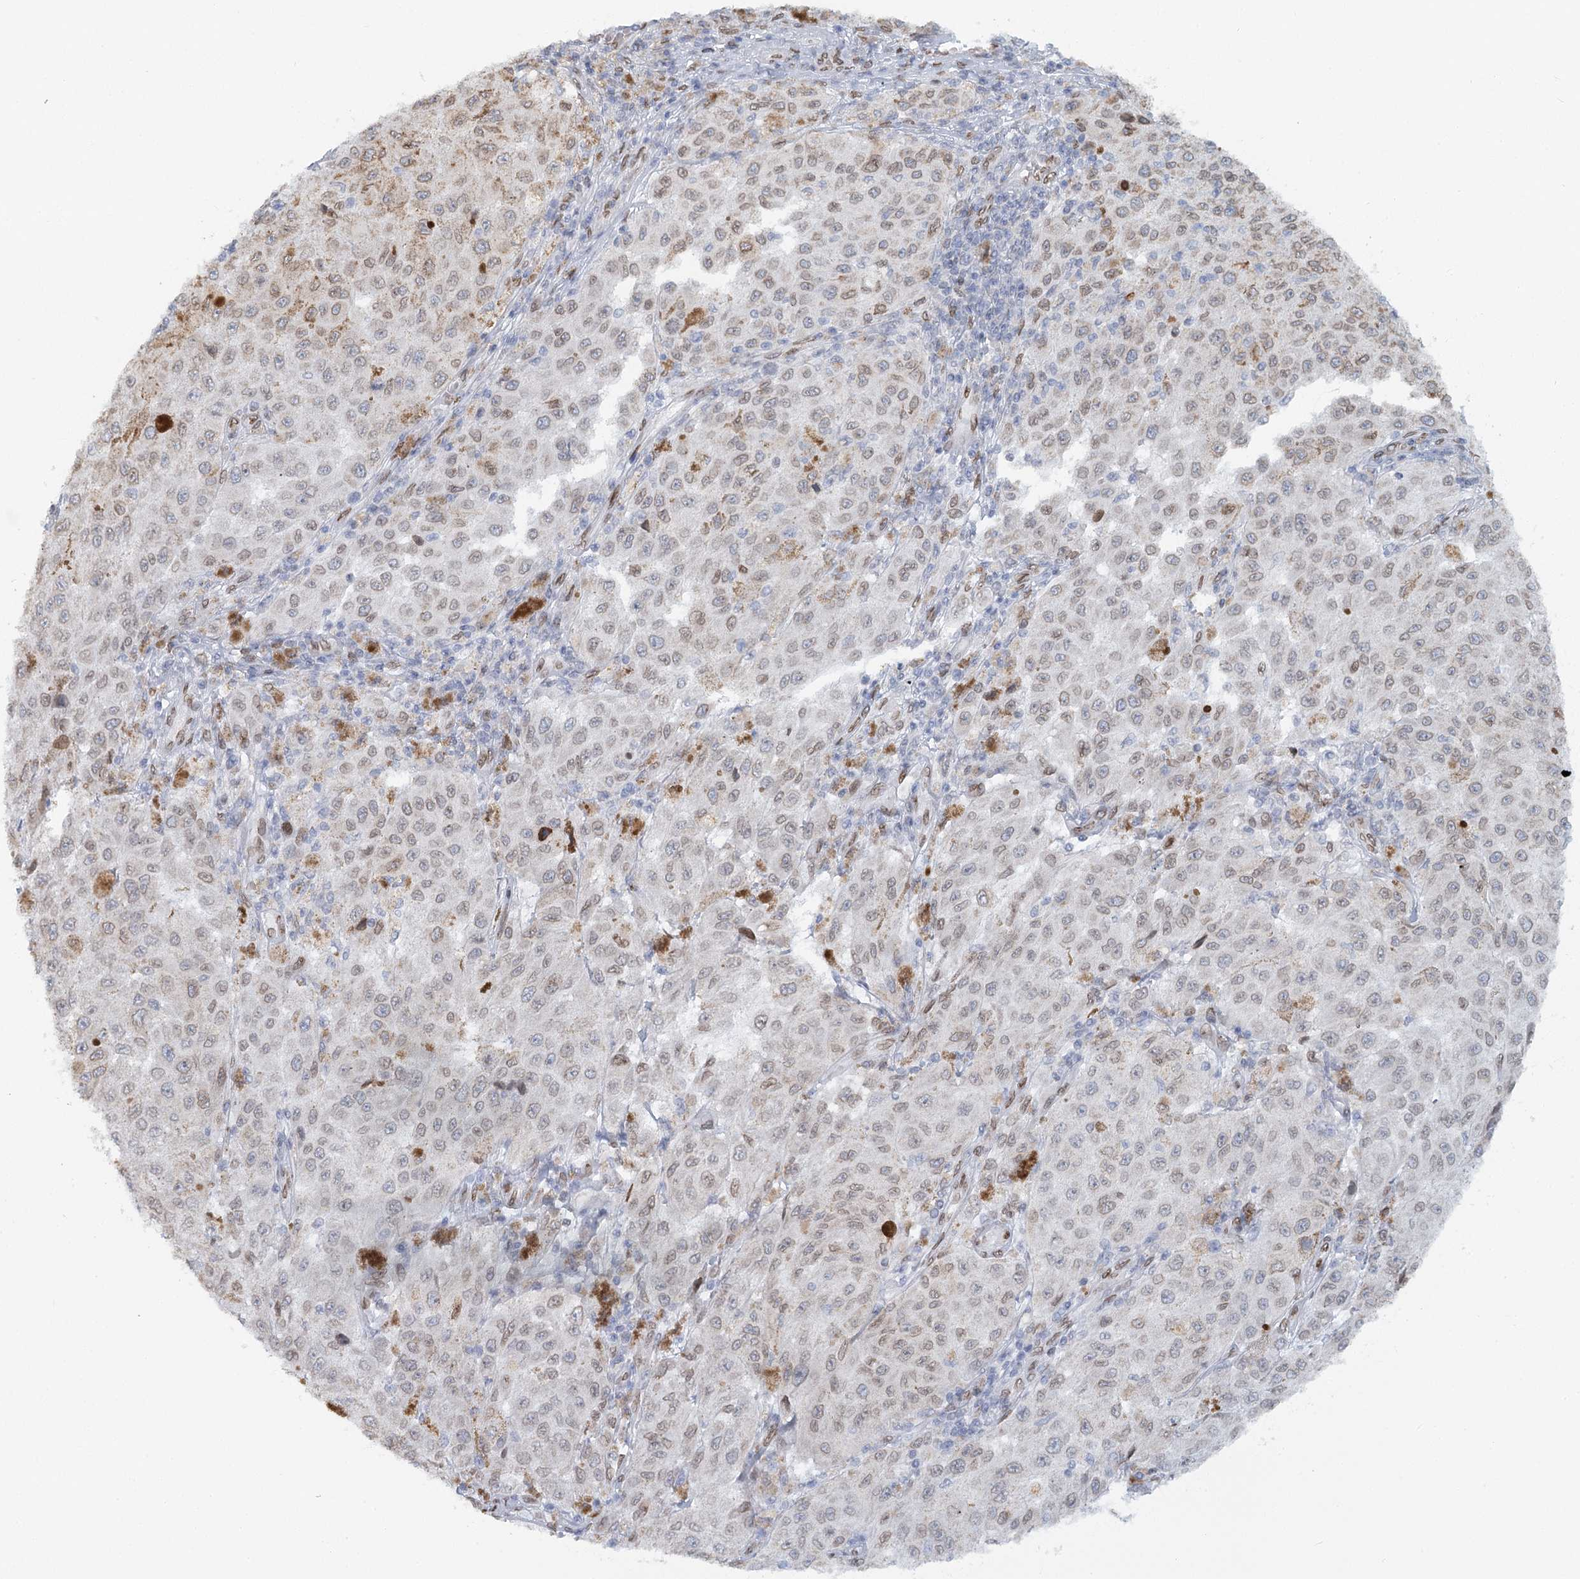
{"staining": {"intensity": "weak", "quantity": "25%-75%", "location": "cytoplasmic/membranous,nuclear"}, "tissue": "melanoma", "cell_type": "Tumor cells", "image_type": "cancer", "snomed": [{"axis": "morphology", "description": "Malignant melanoma, NOS"}, {"axis": "topography", "description": "Skin"}], "caption": "Tumor cells show low levels of weak cytoplasmic/membranous and nuclear expression in about 25%-75% of cells in melanoma. (IHC, brightfield microscopy, high magnification).", "gene": "VWA5A", "patient": {"sex": "female", "age": 64}}